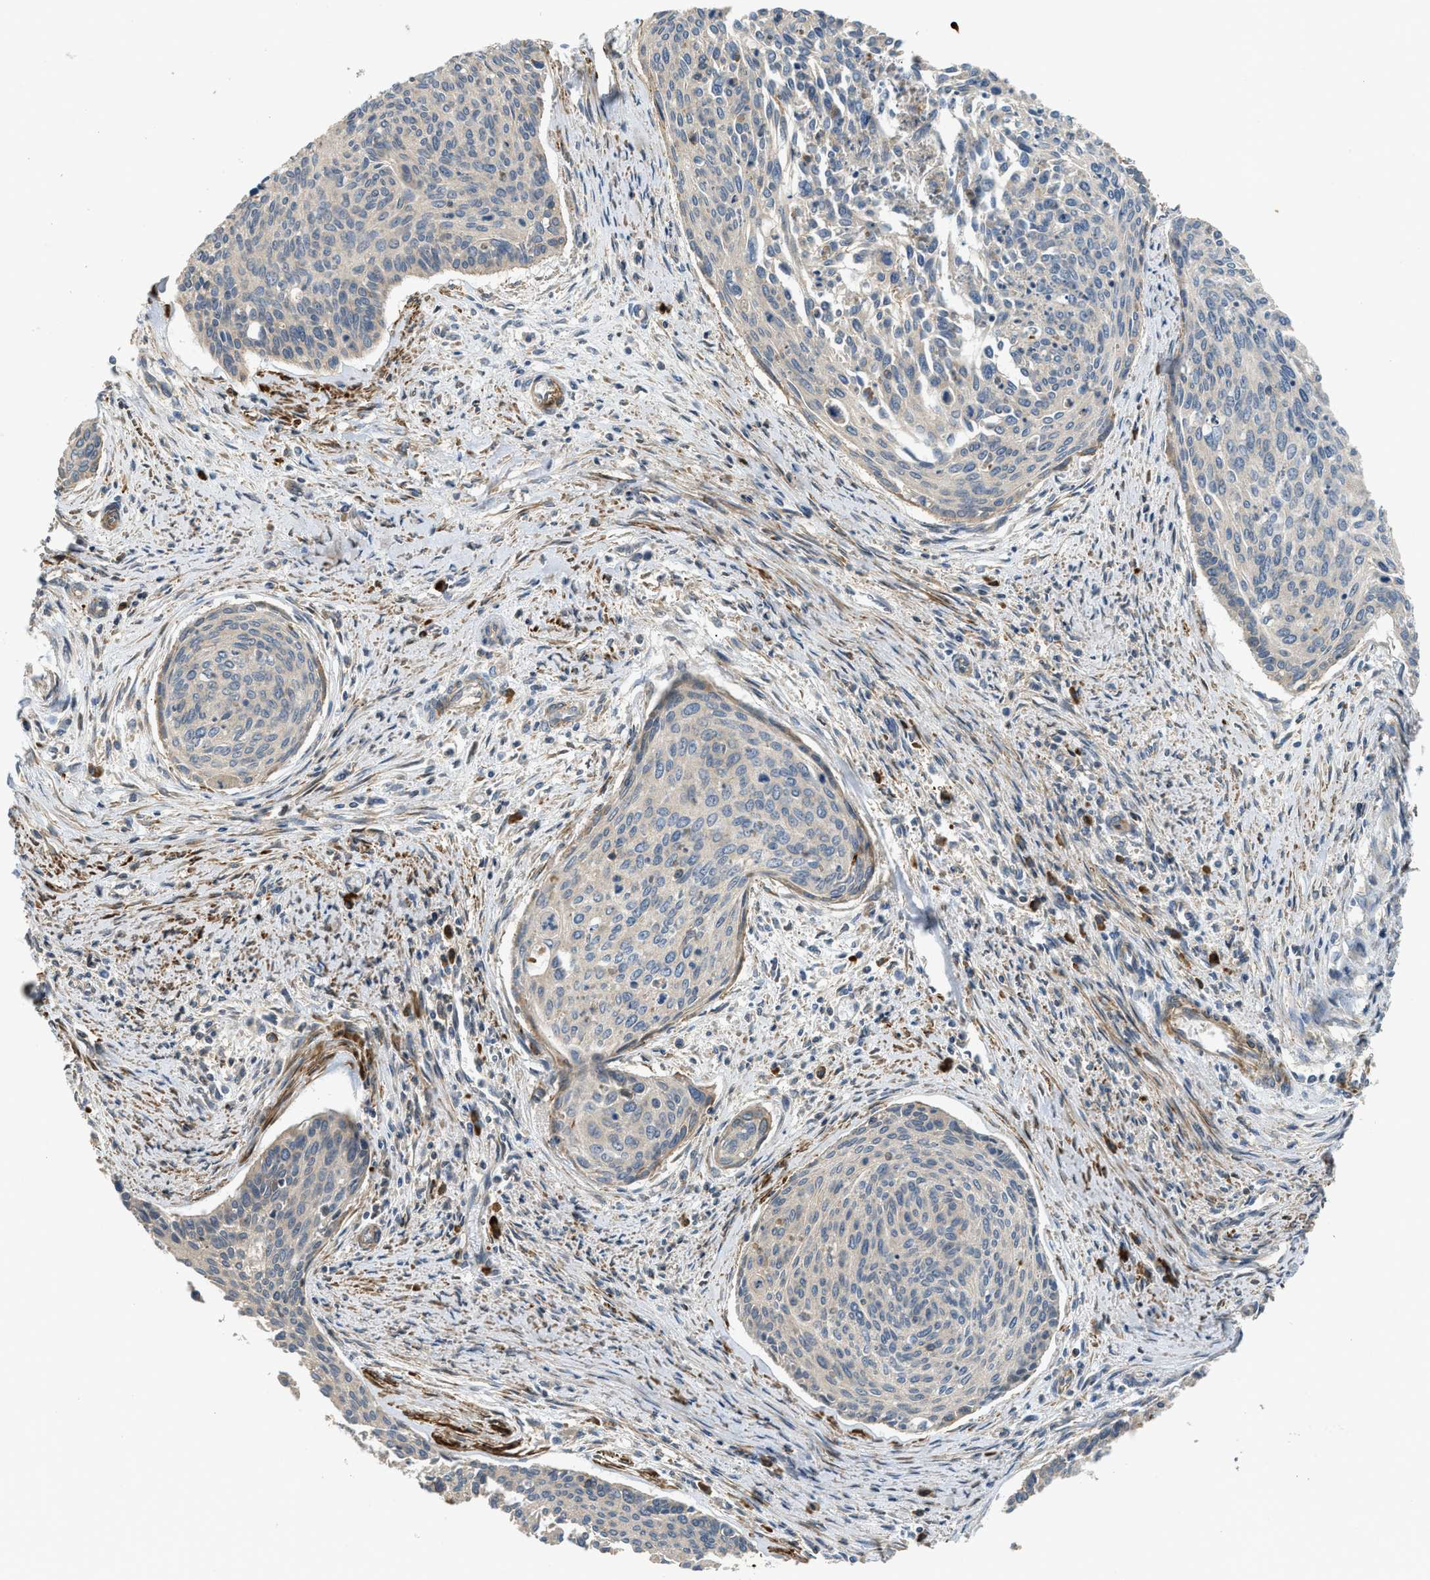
{"staining": {"intensity": "weak", "quantity": "<25%", "location": "cytoplasmic/membranous"}, "tissue": "cervical cancer", "cell_type": "Tumor cells", "image_type": "cancer", "snomed": [{"axis": "morphology", "description": "Squamous cell carcinoma, NOS"}, {"axis": "topography", "description": "Cervix"}], "caption": "A high-resolution histopathology image shows immunohistochemistry staining of squamous cell carcinoma (cervical), which demonstrates no significant expression in tumor cells.", "gene": "BTN3A2", "patient": {"sex": "female", "age": 55}}